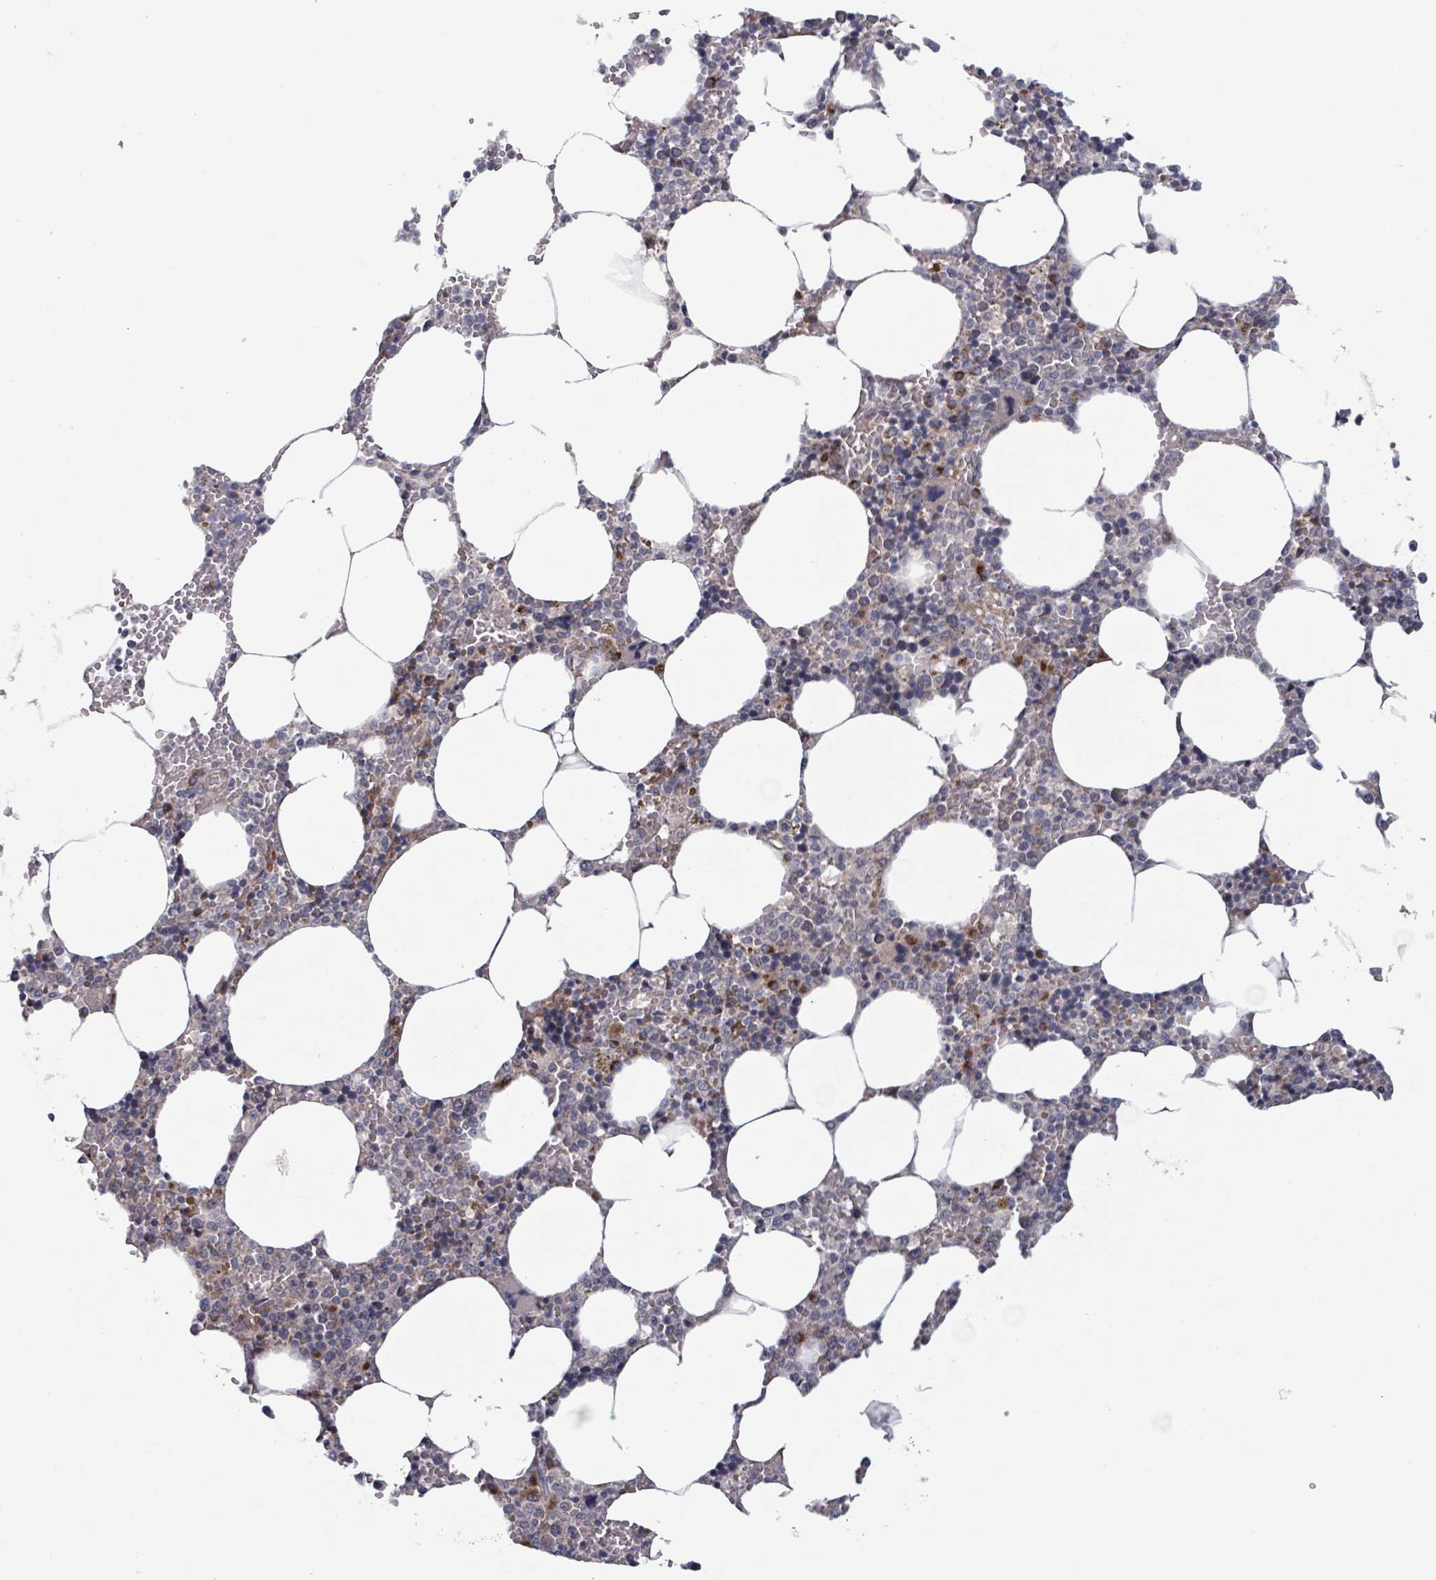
{"staining": {"intensity": "negative", "quantity": "none", "location": "none"}, "tissue": "bone marrow", "cell_type": "Hematopoietic cells", "image_type": "normal", "snomed": [{"axis": "morphology", "description": "Normal tissue, NOS"}, {"axis": "topography", "description": "Bone marrow"}], "caption": "The image shows no staining of hematopoietic cells in unremarkable bone marrow.", "gene": "FKBP1A", "patient": {"sex": "male", "age": 70}}